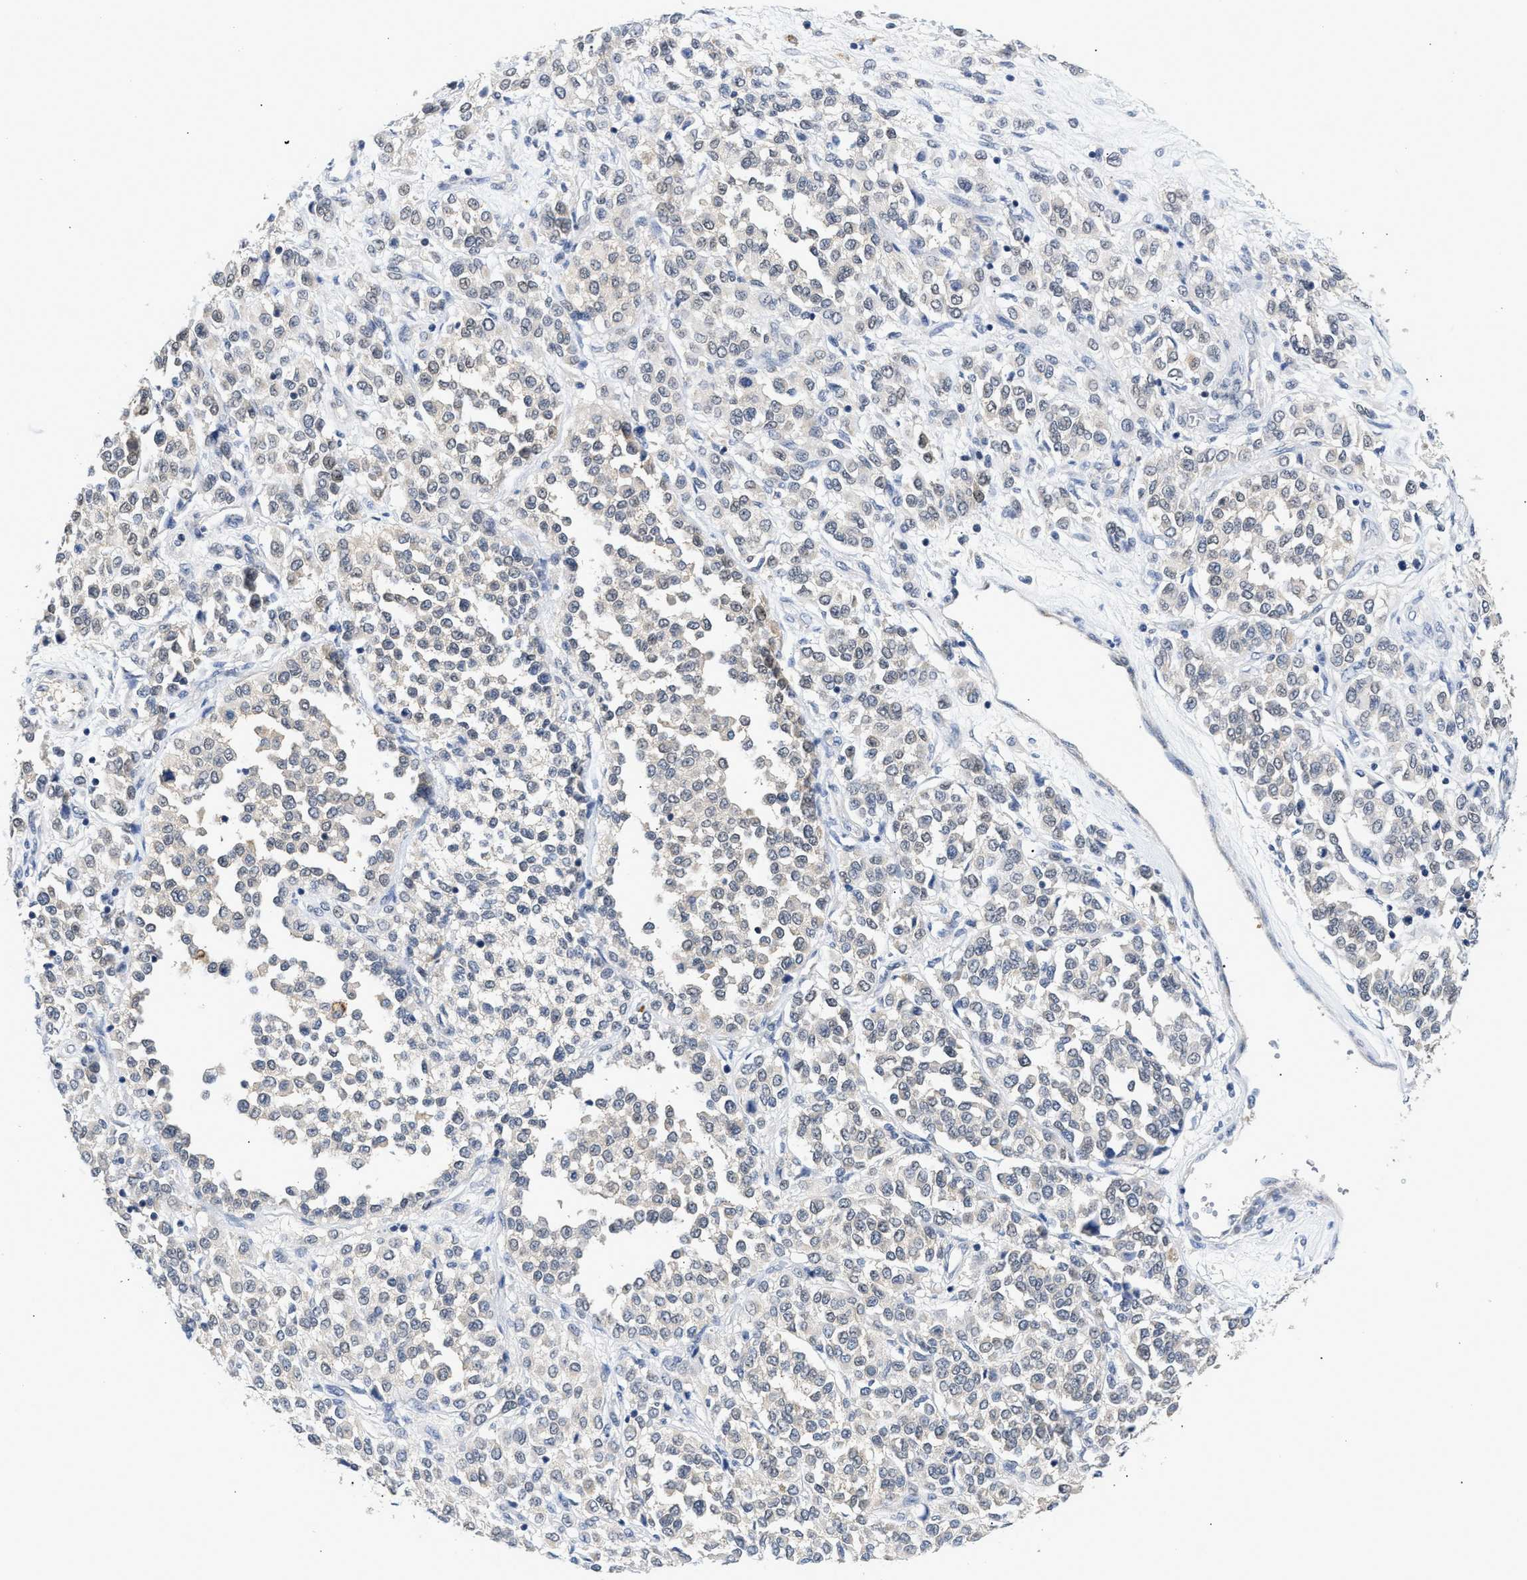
{"staining": {"intensity": "negative", "quantity": "none", "location": "none"}, "tissue": "melanoma", "cell_type": "Tumor cells", "image_type": "cancer", "snomed": [{"axis": "morphology", "description": "Malignant melanoma, Metastatic site"}, {"axis": "topography", "description": "Pancreas"}], "caption": "Immunohistochemistry of human melanoma displays no expression in tumor cells. Brightfield microscopy of IHC stained with DAB (3,3'-diaminobenzidine) (brown) and hematoxylin (blue), captured at high magnification.", "gene": "PPM1L", "patient": {"sex": "female", "age": 30}}